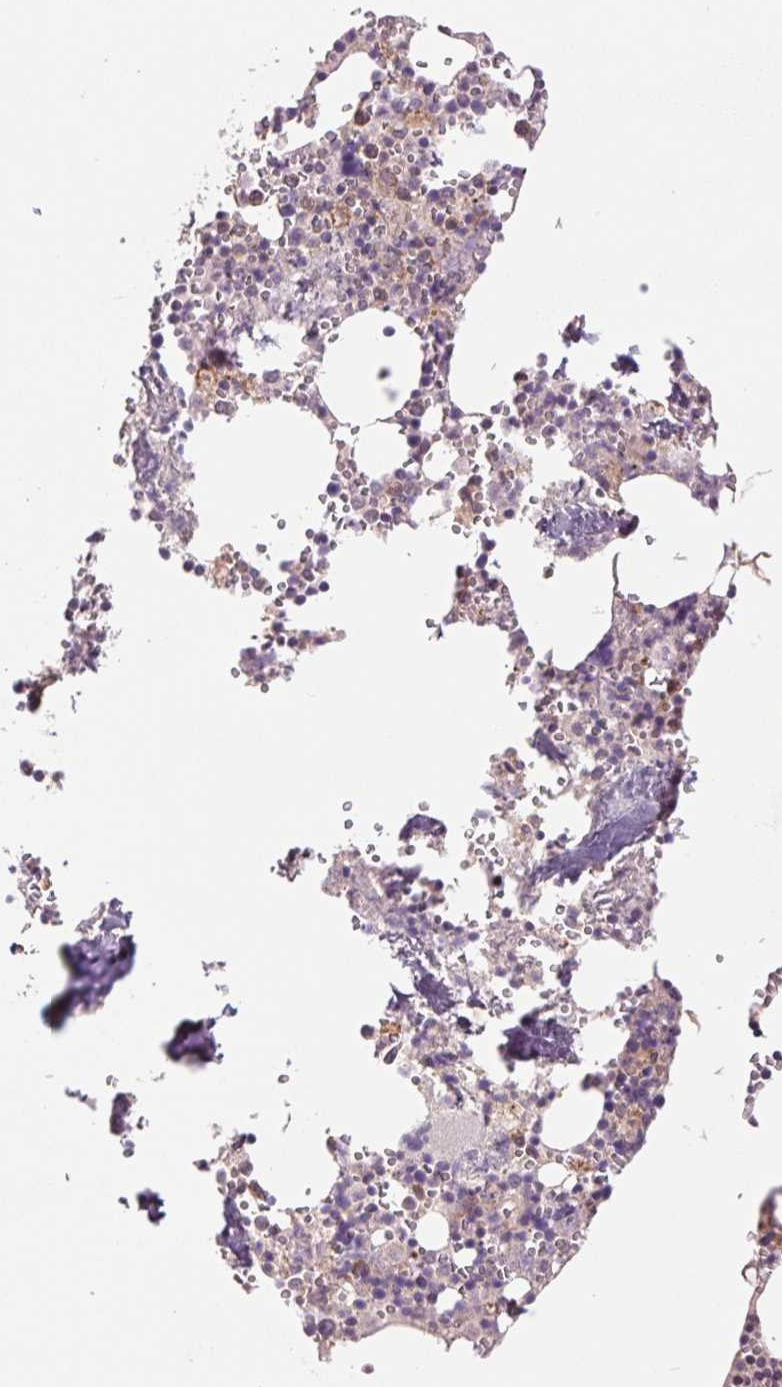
{"staining": {"intensity": "moderate", "quantity": "25%-75%", "location": "cytoplasmic/membranous,nuclear"}, "tissue": "bone marrow", "cell_type": "Hematopoietic cells", "image_type": "normal", "snomed": [{"axis": "morphology", "description": "Normal tissue, NOS"}, {"axis": "topography", "description": "Bone marrow"}], "caption": "Bone marrow stained with a brown dye demonstrates moderate cytoplasmic/membranous,nuclear positive positivity in approximately 25%-75% of hematopoietic cells.", "gene": "KLHL20", "patient": {"sex": "male", "age": 54}}